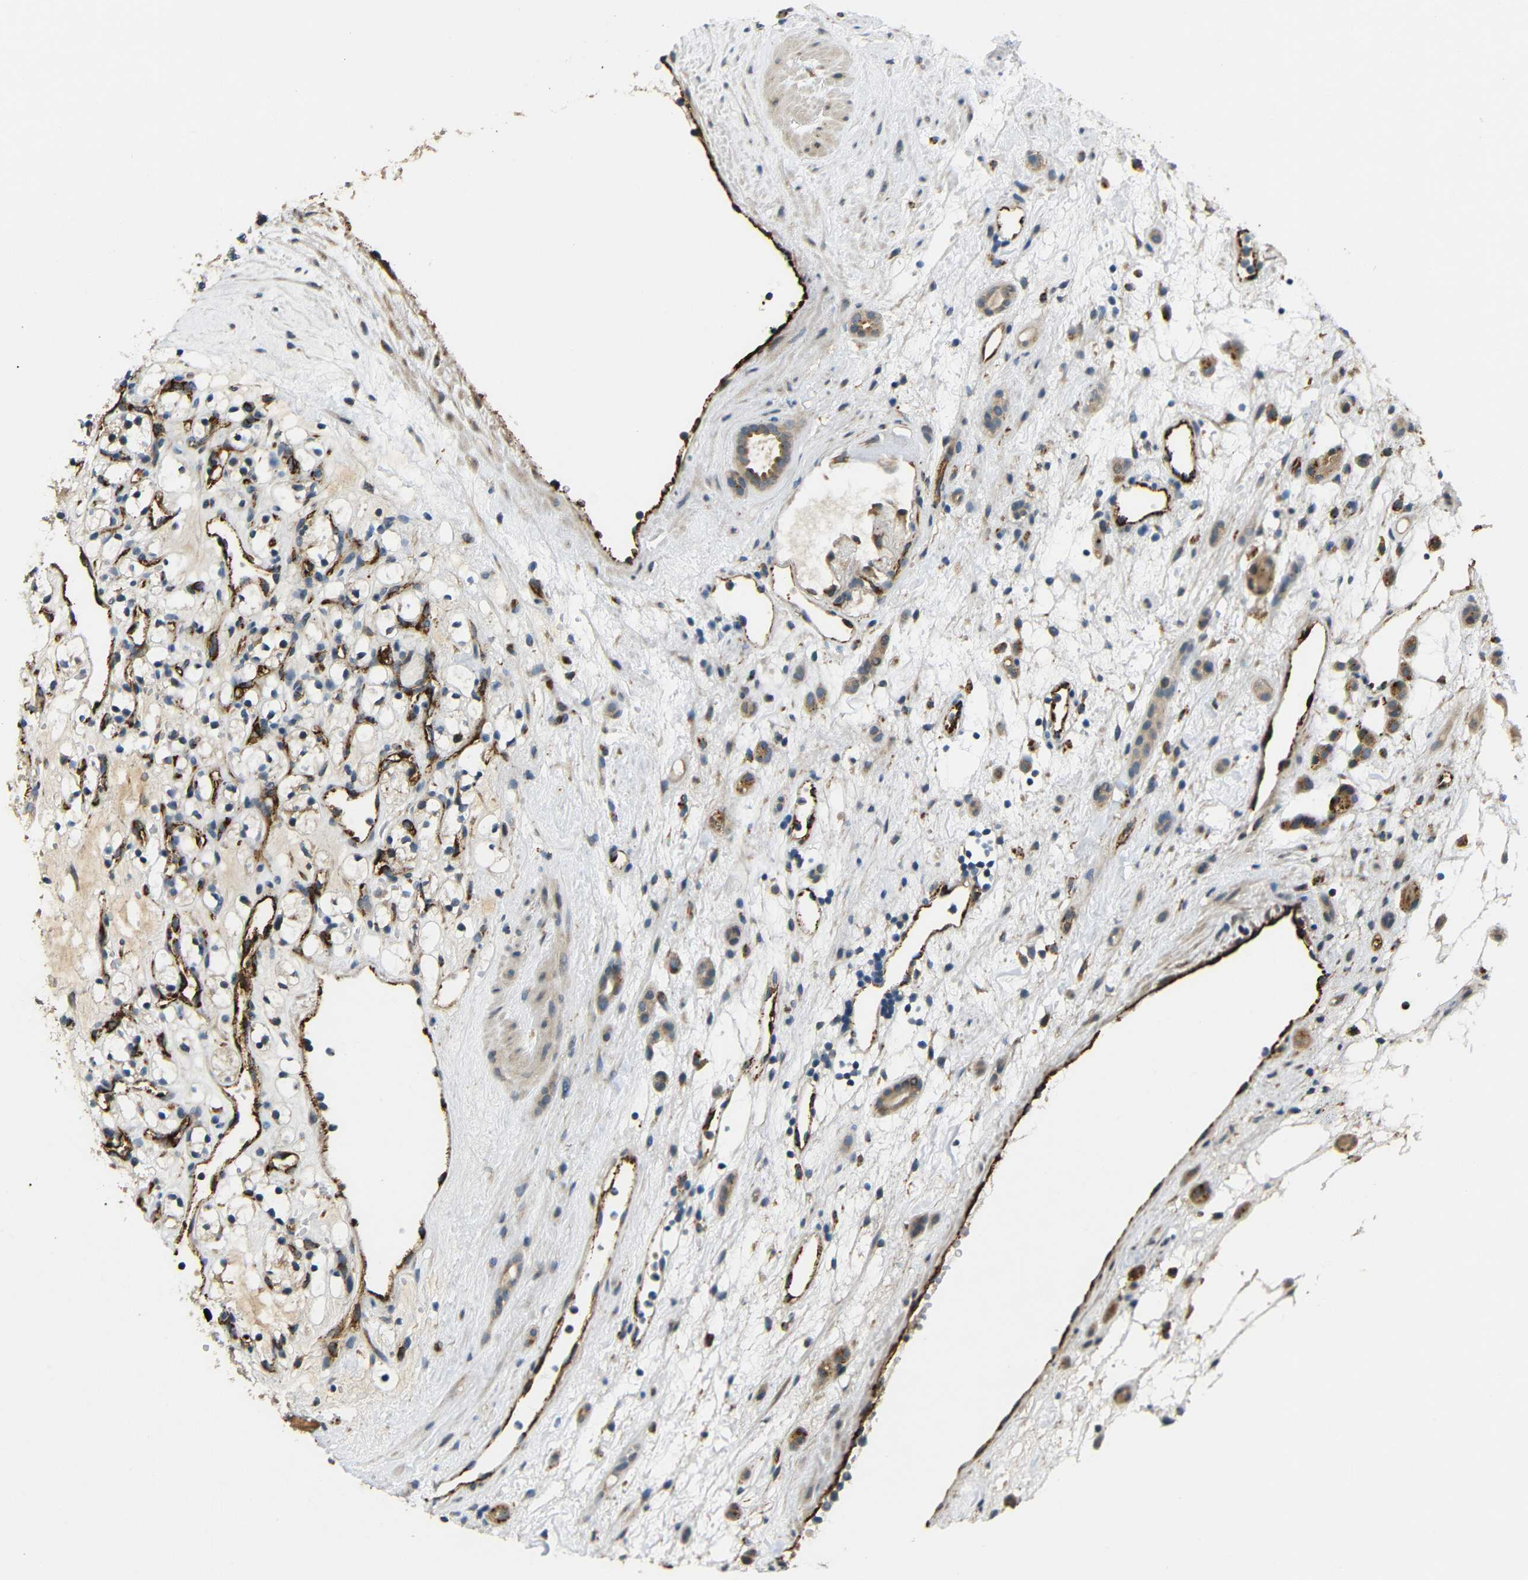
{"staining": {"intensity": "moderate", "quantity": ">75%", "location": "cytoplasmic/membranous"}, "tissue": "renal cancer", "cell_type": "Tumor cells", "image_type": "cancer", "snomed": [{"axis": "morphology", "description": "Adenocarcinoma, NOS"}, {"axis": "topography", "description": "Kidney"}], "caption": "Immunohistochemistry staining of renal adenocarcinoma, which exhibits medium levels of moderate cytoplasmic/membranous expression in about >75% of tumor cells indicating moderate cytoplasmic/membranous protein expression. The staining was performed using DAB (3,3'-diaminobenzidine) (brown) for protein detection and nuclei were counterstained in hematoxylin (blue).", "gene": "ATP7A", "patient": {"sex": "female", "age": 60}}